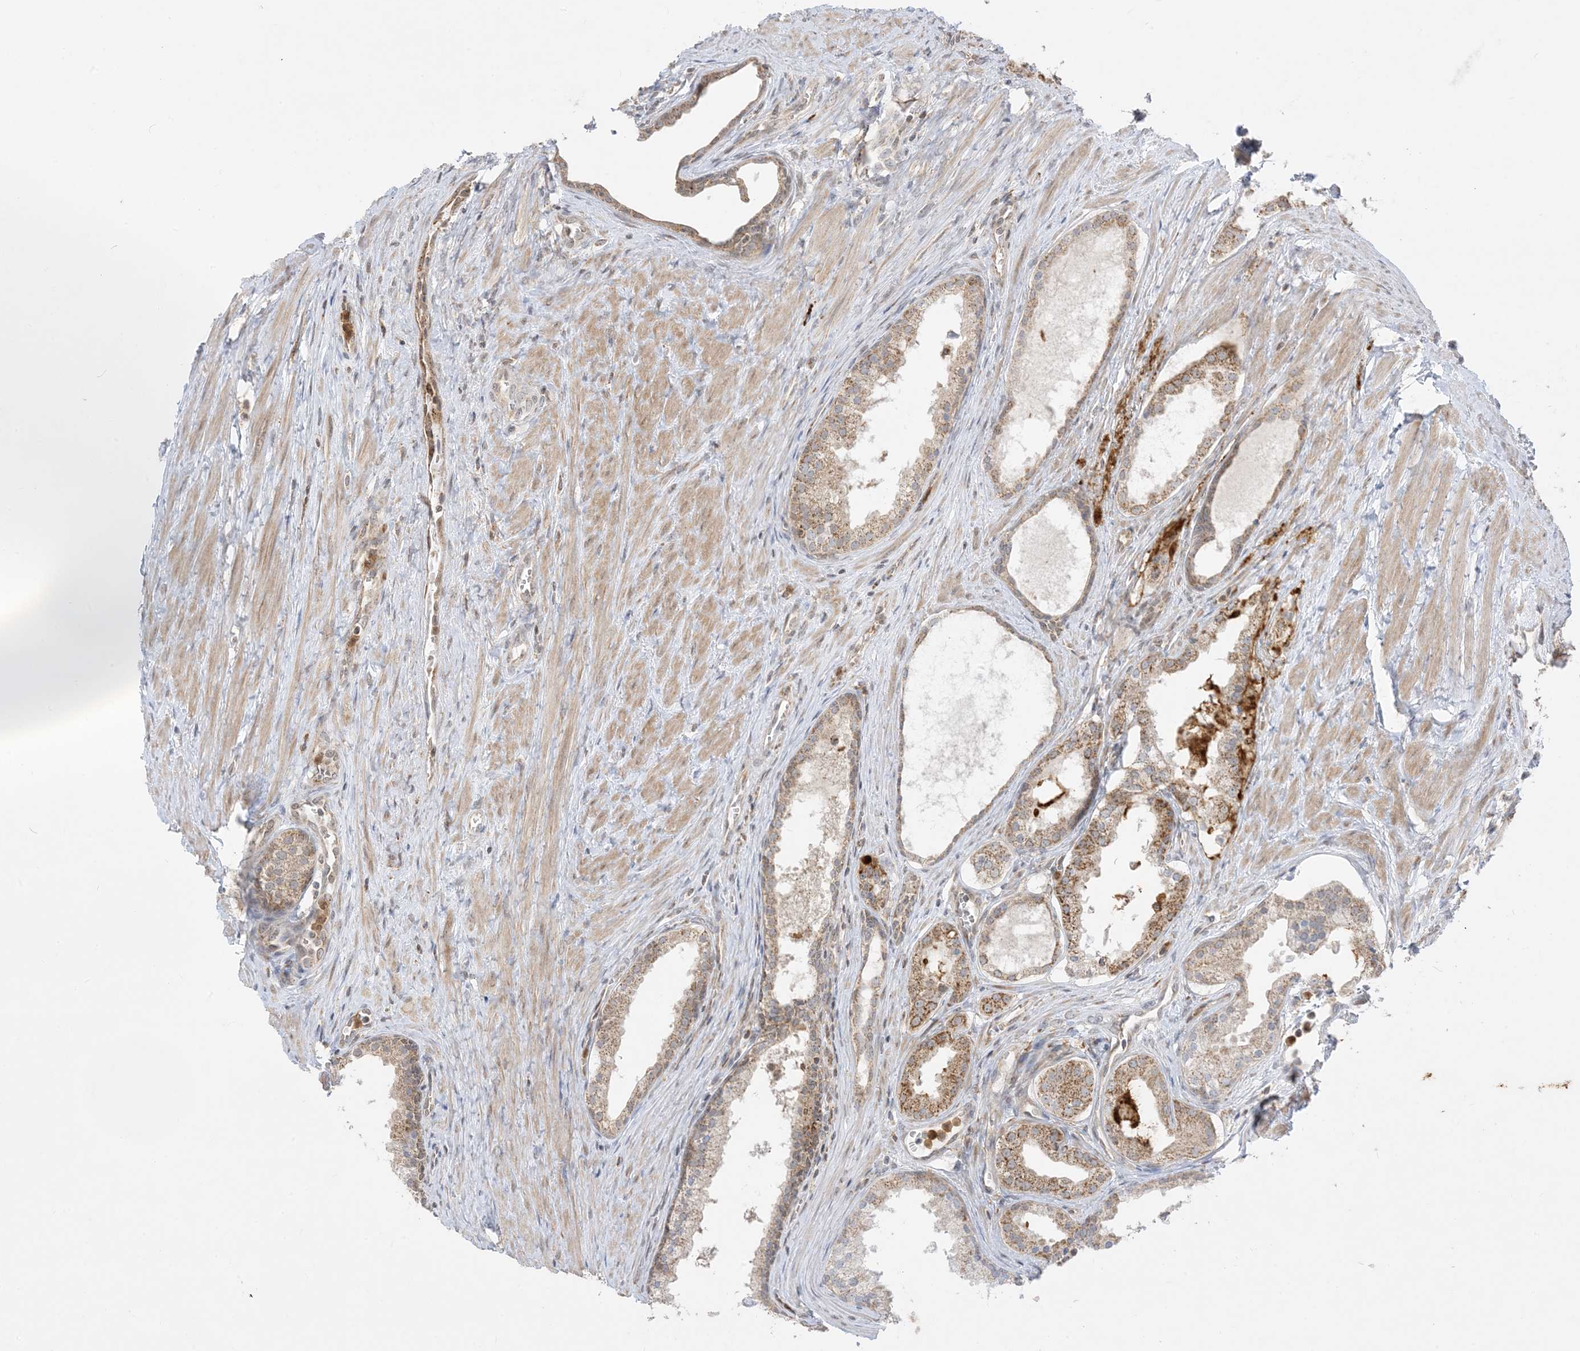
{"staining": {"intensity": "moderate", "quantity": ">75%", "location": "cytoplasmic/membranous"}, "tissue": "prostate cancer", "cell_type": "Tumor cells", "image_type": "cancer", "snomed": [{"axis": "morphology", "description": "Adenocarcinoma, High grade"}, {"axis": "topography", "description": "Prostate"}], "caption": "Prostate cancer stained with a brown dye displays moderate cytoplasmic/membranous positive staining in approximately >75% of tumor cells.", "gene": "KANSL3", "patient": {"sex": "male", "age": 68}}